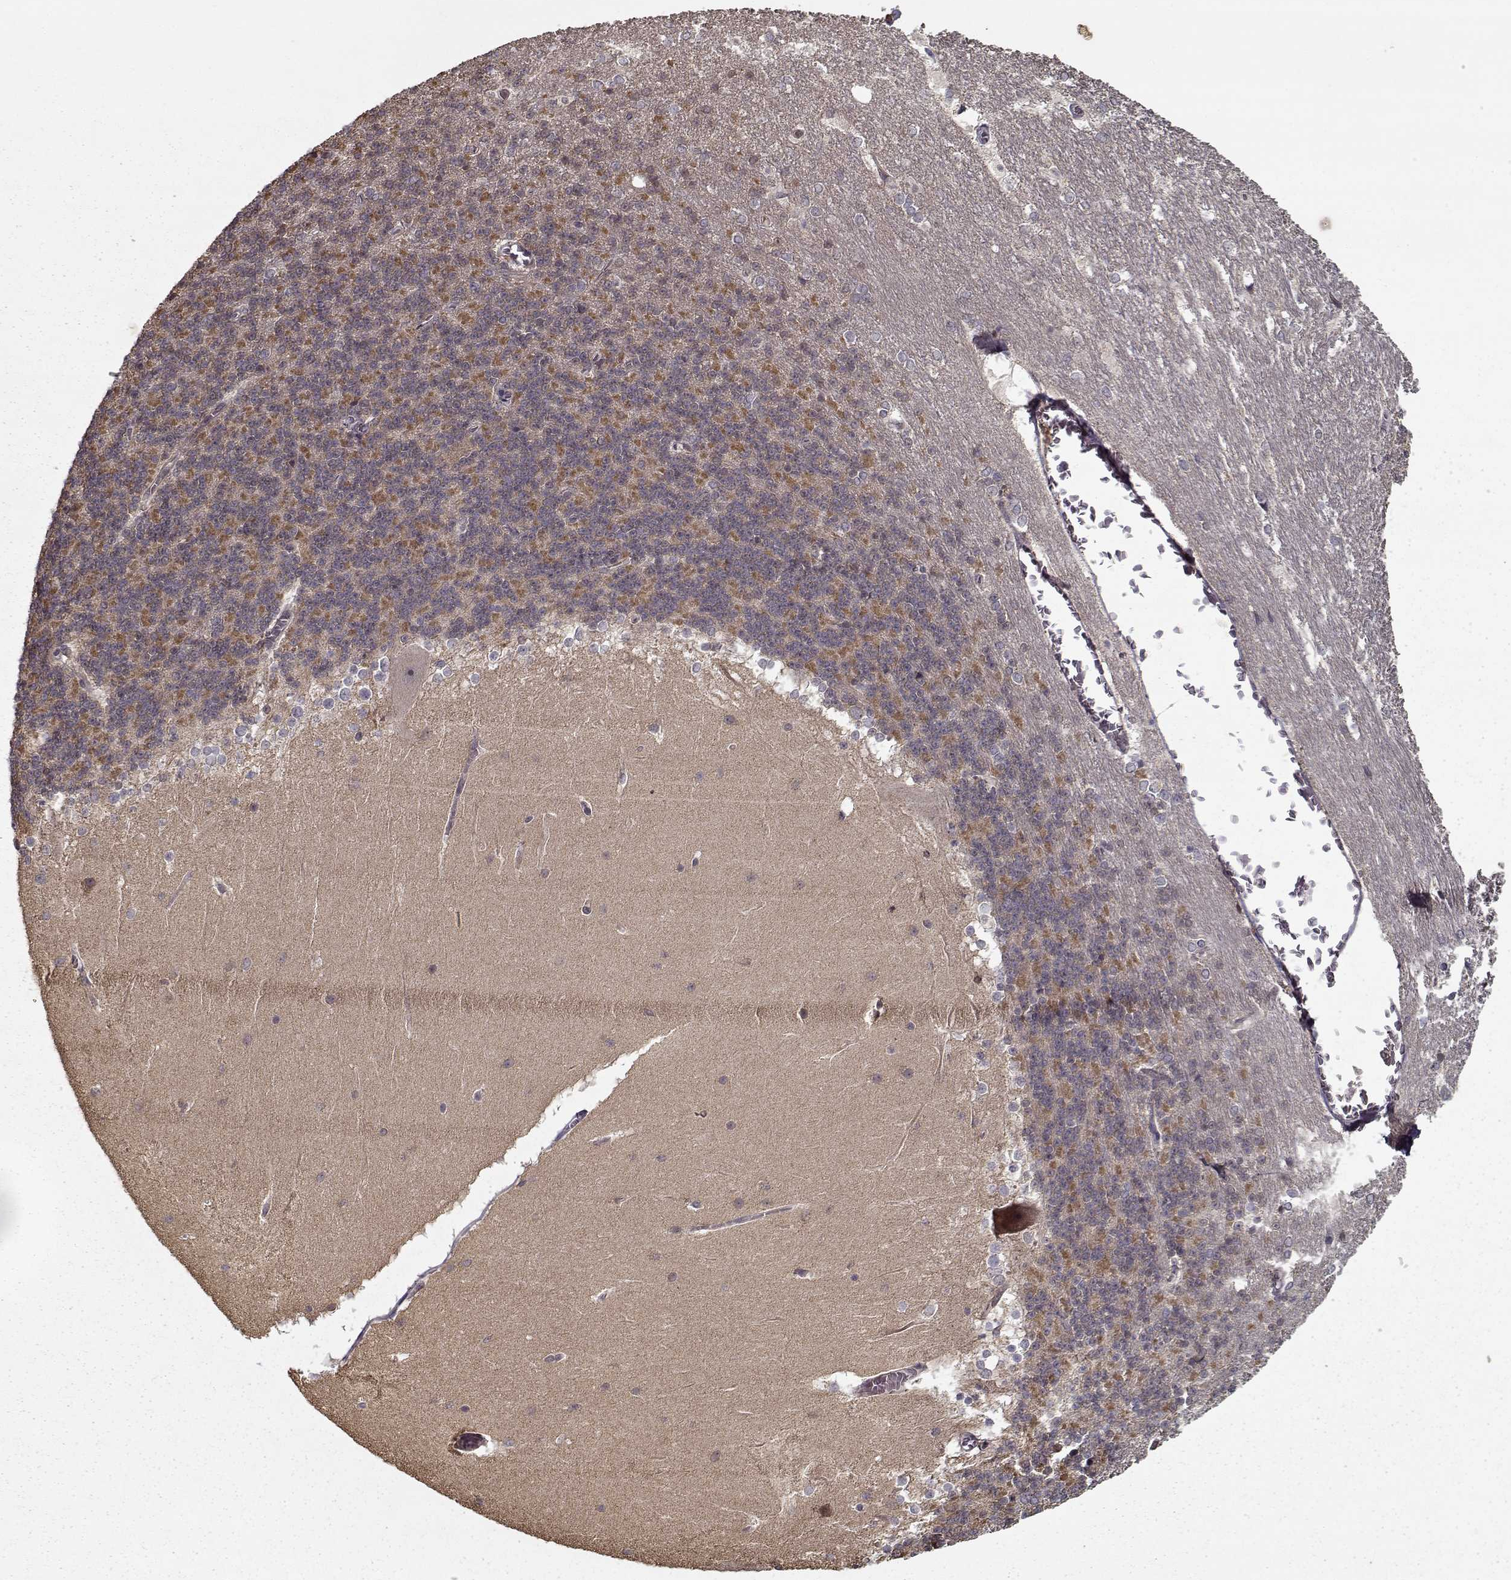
{"staining": {"intensity": "moderate", "quantity": "<25%", "location": "cytoplasmic/membranous"}, "tissue": "cerebellum", "cell_type": "Cells in granular layer", "image_type": "normal", "snomed": [{"axis": "morphology", "description": "Normal tissue, NOS"}, {"axis": "topography", "description": "Cerebellum"}], "caption": "This is an image of immunohistochemistry (IHC) staining of normal cerebellum, which shows moderate expression in the cytoplasmic/membranous of cells in granular layer.", "gene": "PPP1R12A", "patient": {"sex": "female", "age": 19}}